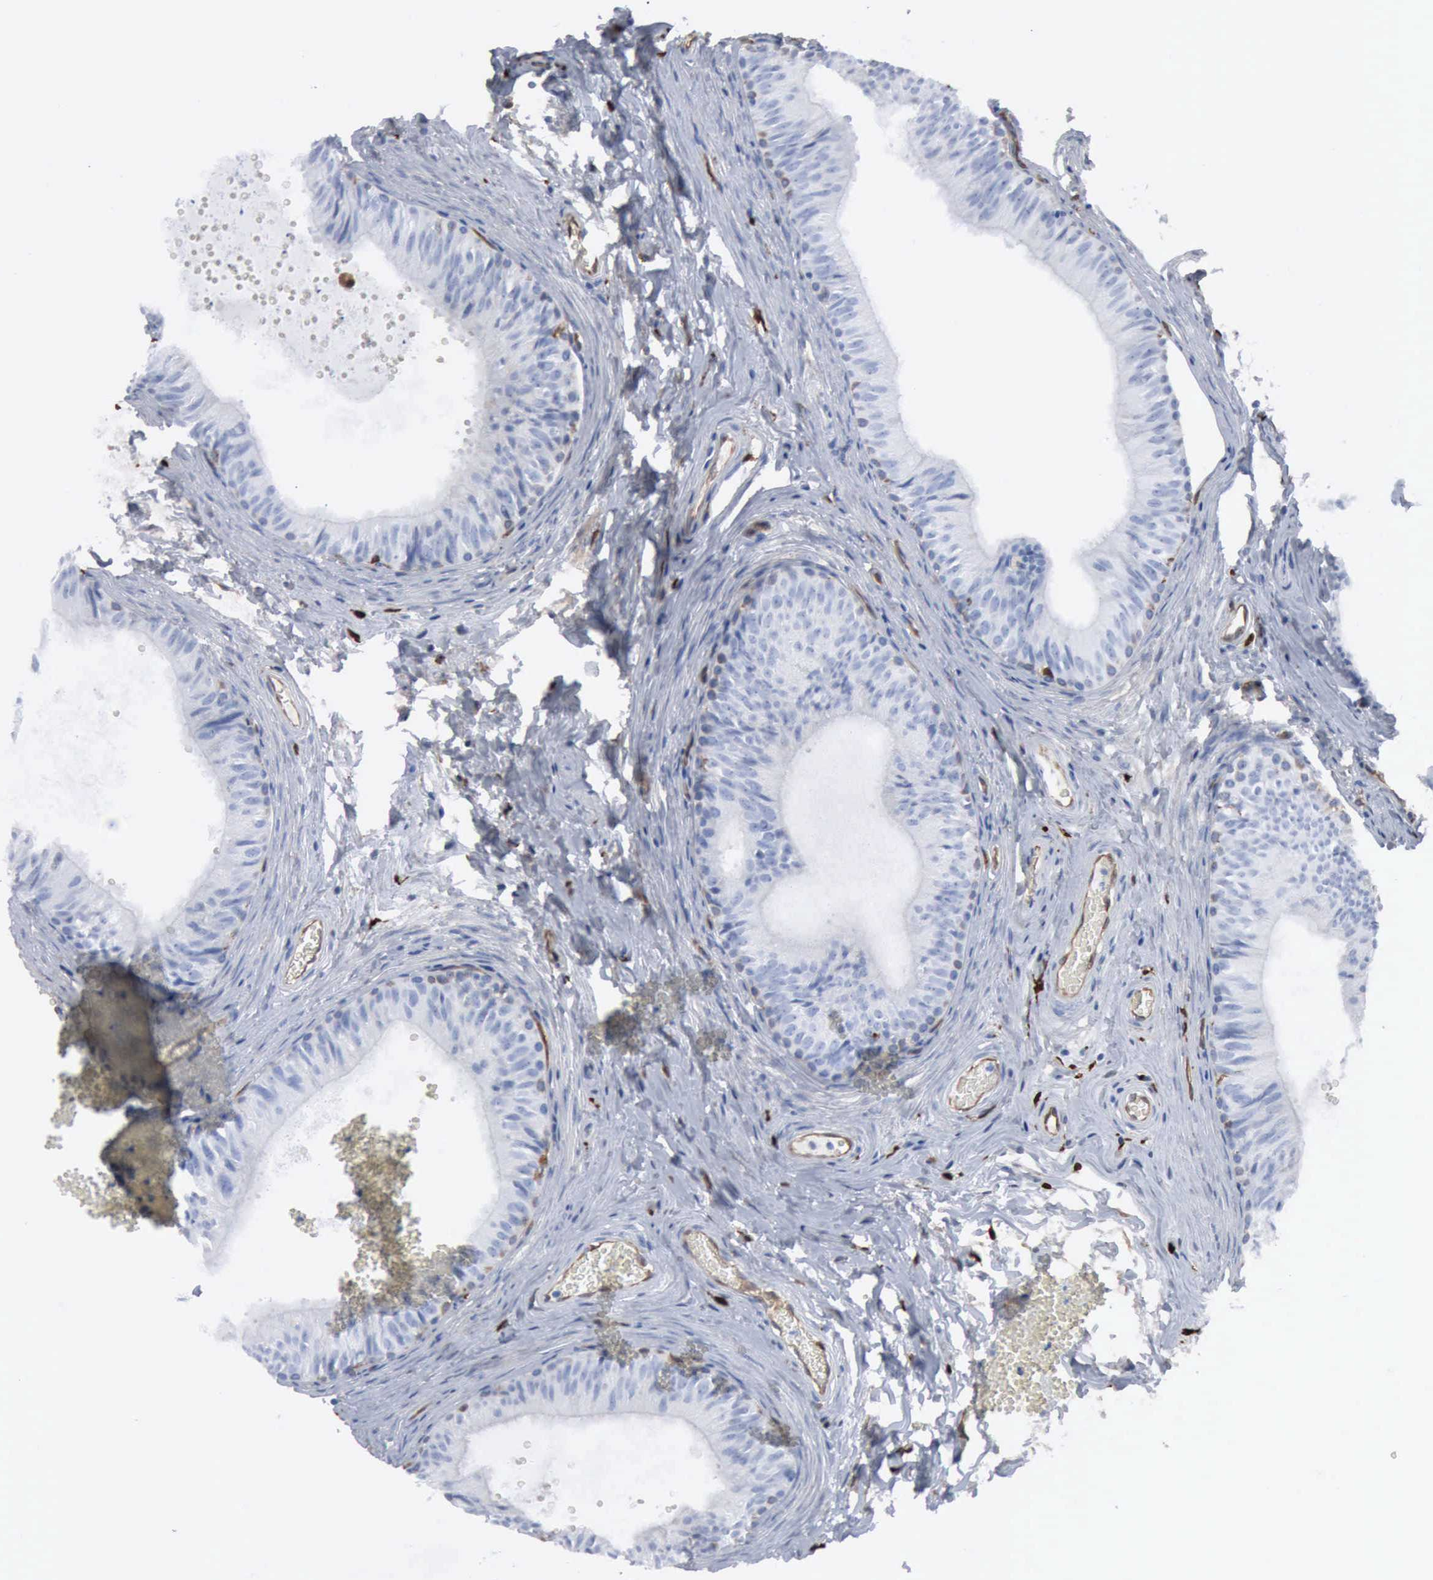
{"staining": {"intensity": "negative", "quantity": "none", "location": "none"}, "tissue": "epididymis", "cell_type": "Glandular cells", "image_type": "normal", "snomed": [{"axis": "morphology", "description": "Normal tissue, NOS"}, {"axis": "topography", "description": "Epididymis"}], "caption": "A photomicrograph of epididymis stained for a protein displays no brown staining in glandular cells. The staining was performed using DAB to visualize the protein expression in brown, while the nuclei were stained in blue with hematoxylin (Magnification: 20x).", "gene": "FSCN1", "patient": {"sex": "male", "age": 23}}